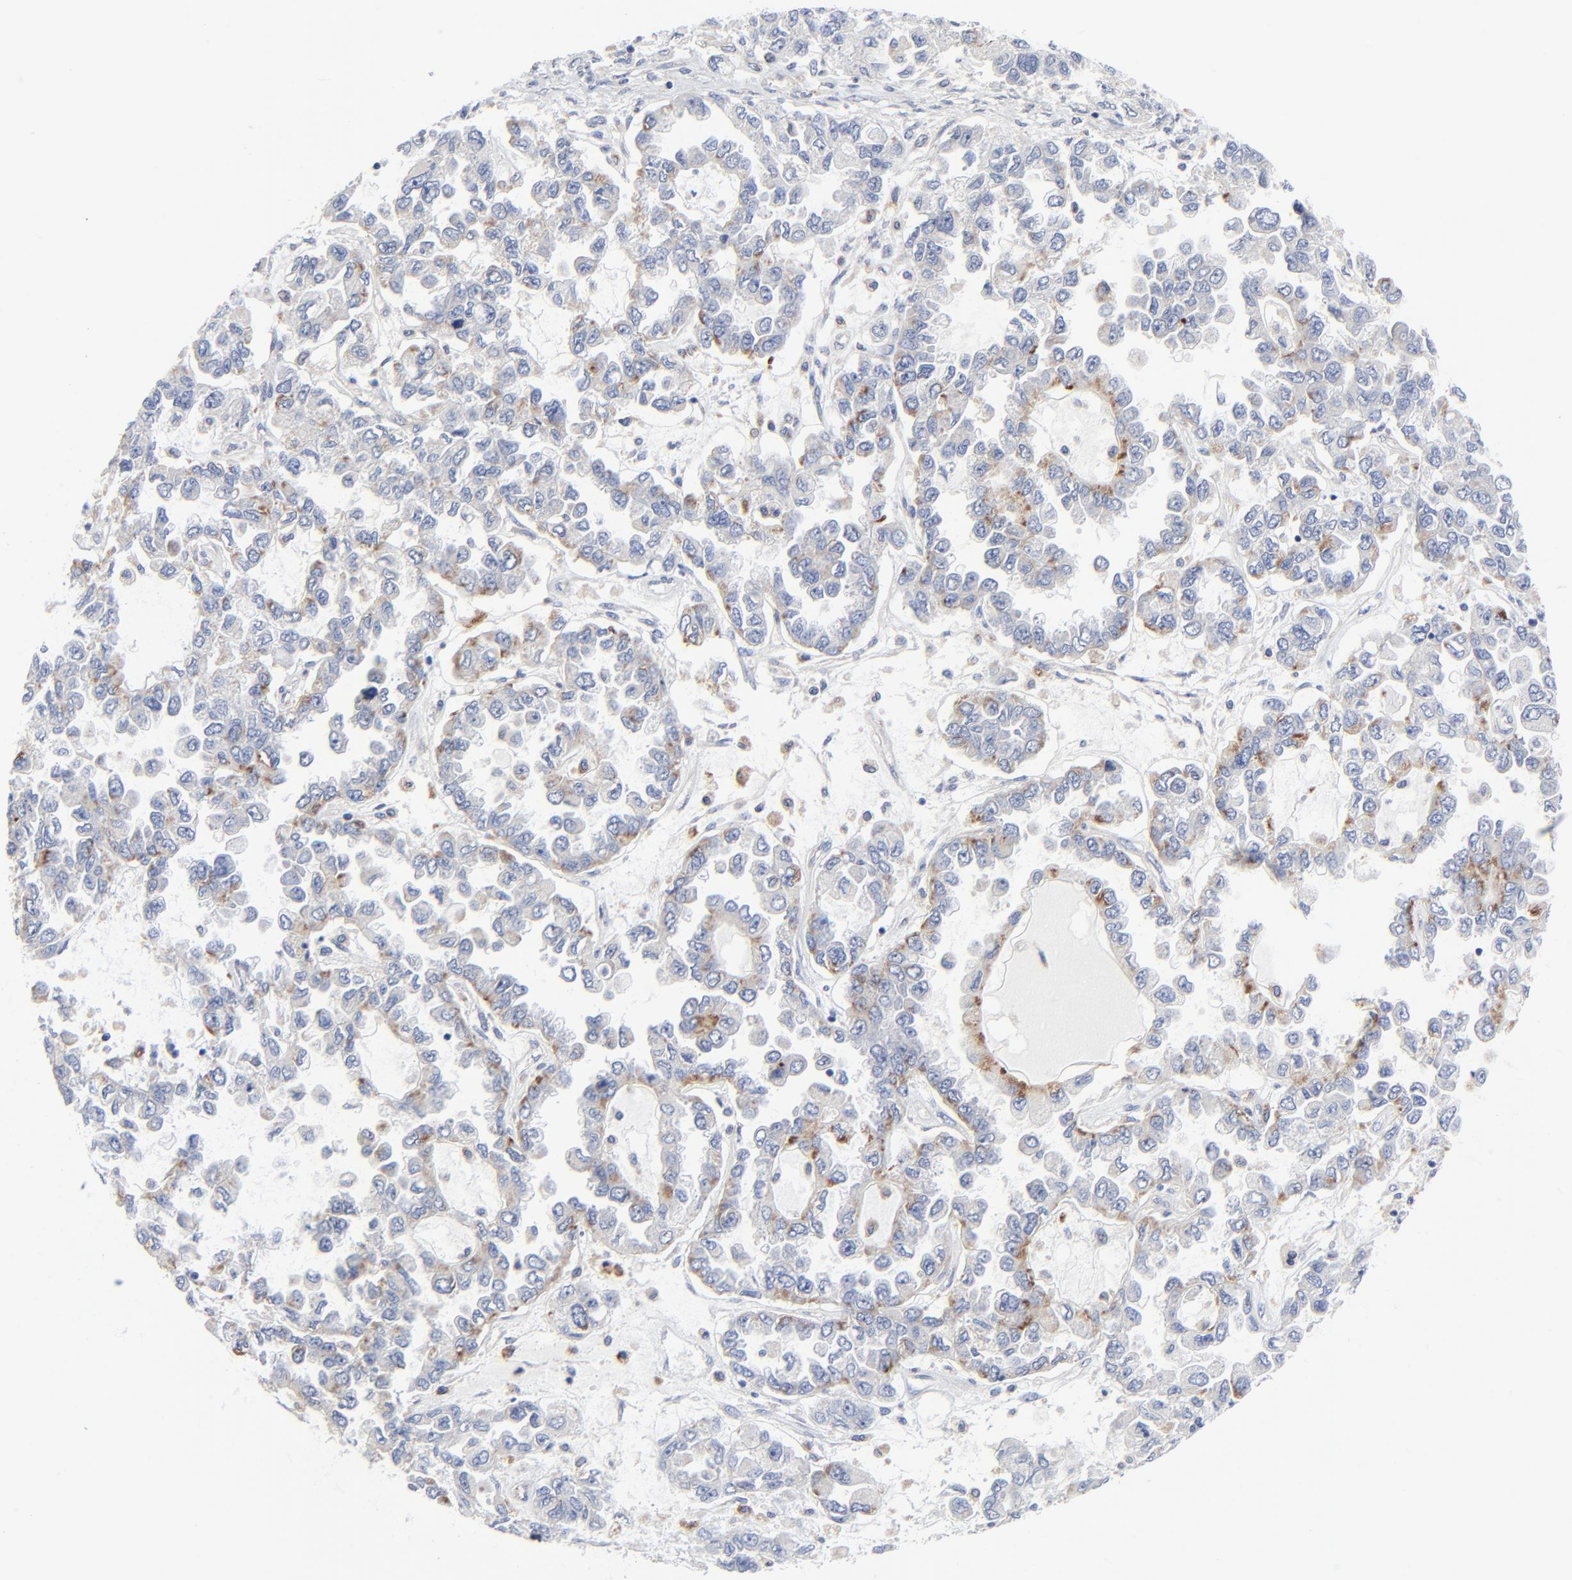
{"staining": {"intensity": "moderate", "quantity": "<25%", "location": "cytoplasmic/membranous"}, "tissue": "ovarian cancer", "cell_type": "Tumor cells", "image_type": "cancer", "snomed": [{"axis": "morphology", "description": "Cystadenocarcinoma, serous, NOS"}, {"axis": "topography", "description": "Ovary"}], "caption": "Human ovarian cancer stained with a brown dye displays moderate cytoplasmic/membranous positive staining in approximately <25% of tumor cells.", "gene": "DHRSX", "patient": {"sex": "female", "age": 84}}